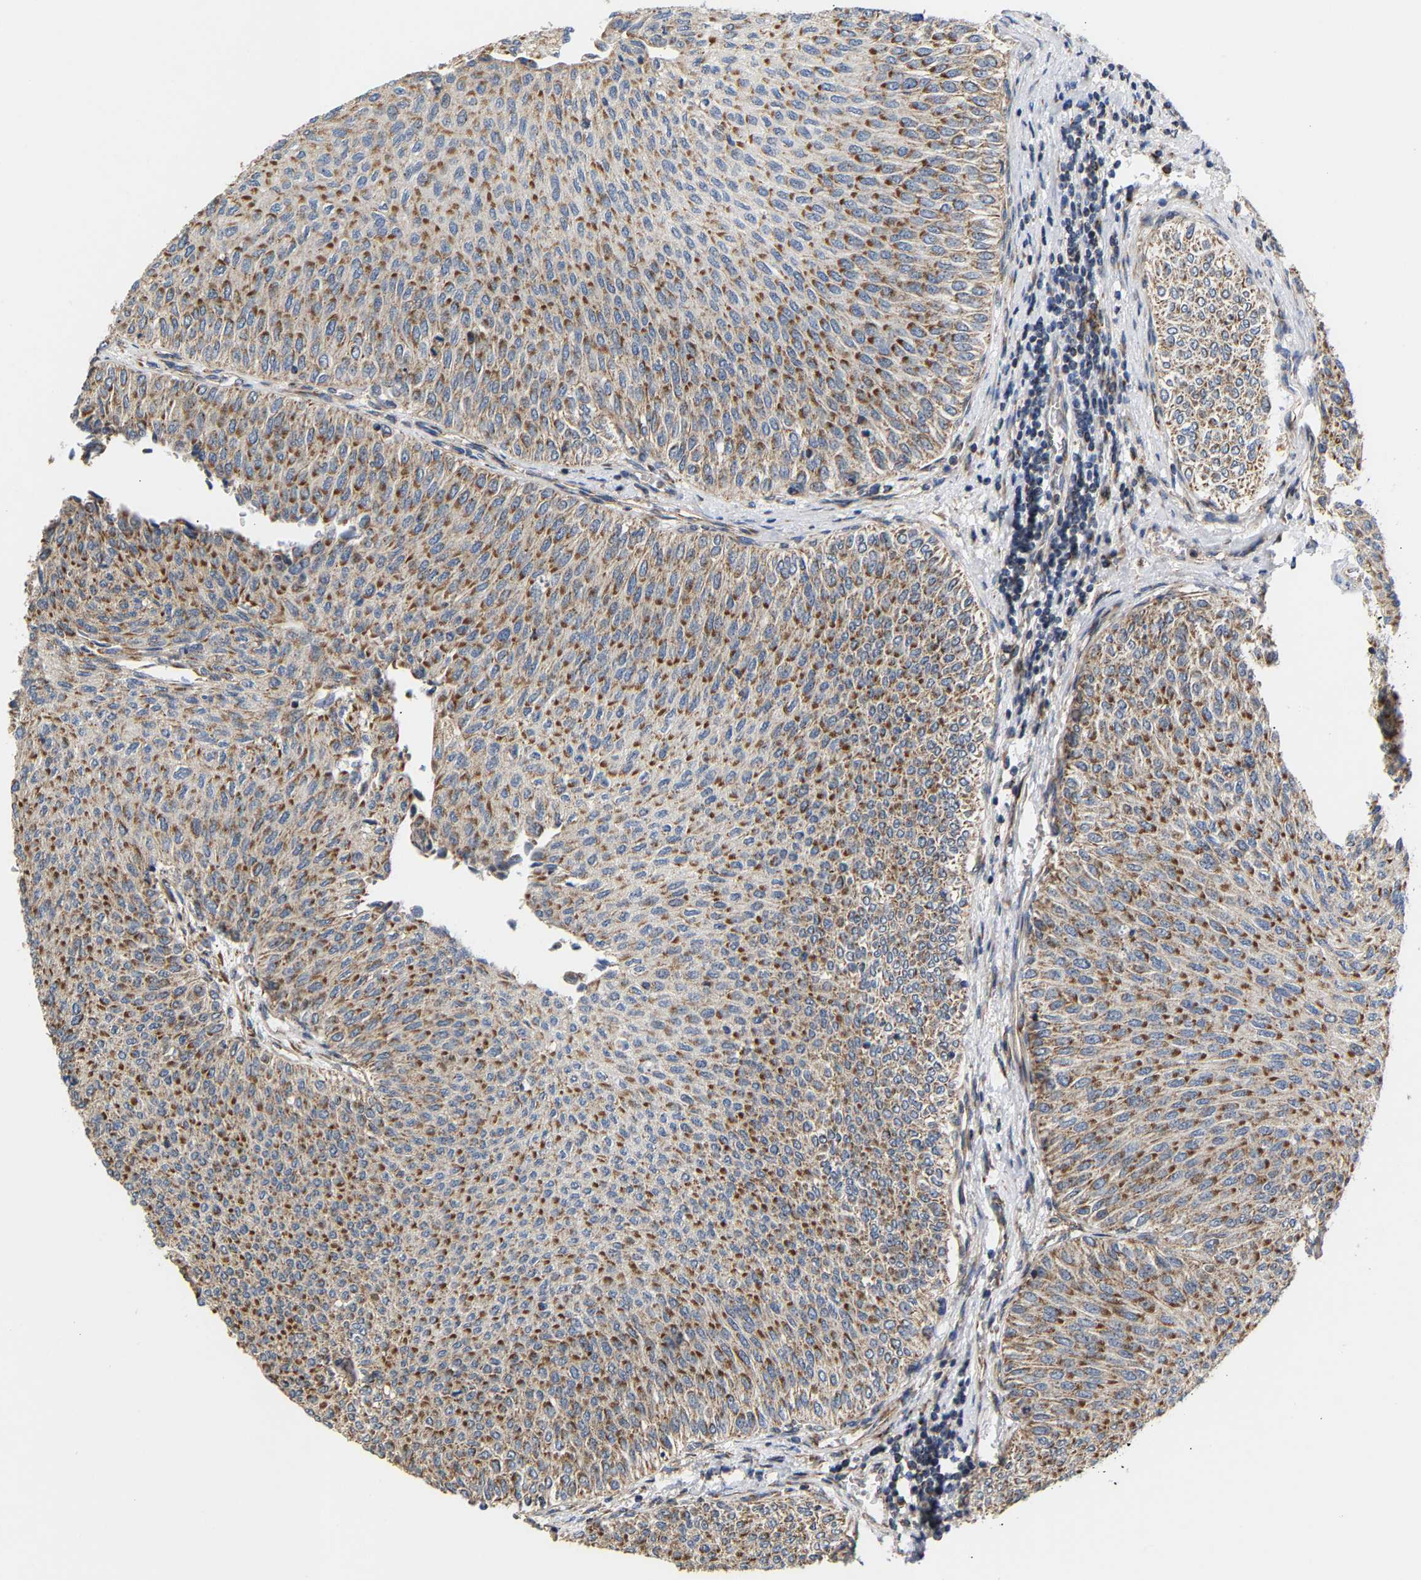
{"staining": {"intensity": "strong", "quantity": ">75%", "location": "cytoplasmic/membranous"}, "tissue": "urothelial cancer", "cell_type": "Tumor cells", "image_type": "cancer", "snomed": [{"axis": "morphology", "description": "Urothelial carcinoma, Low grade"}, {"axis": "topography", "description": "Urinary bladder"}], "caption": "Protein staining of urothelial carcinoma (low-grade) tissue demonstrates strong cytoplasmic/membranous staining in approximately >75% of tumor cells.", "gene": "TMEM168", "patient": {"sex": "male", "age": 78}}